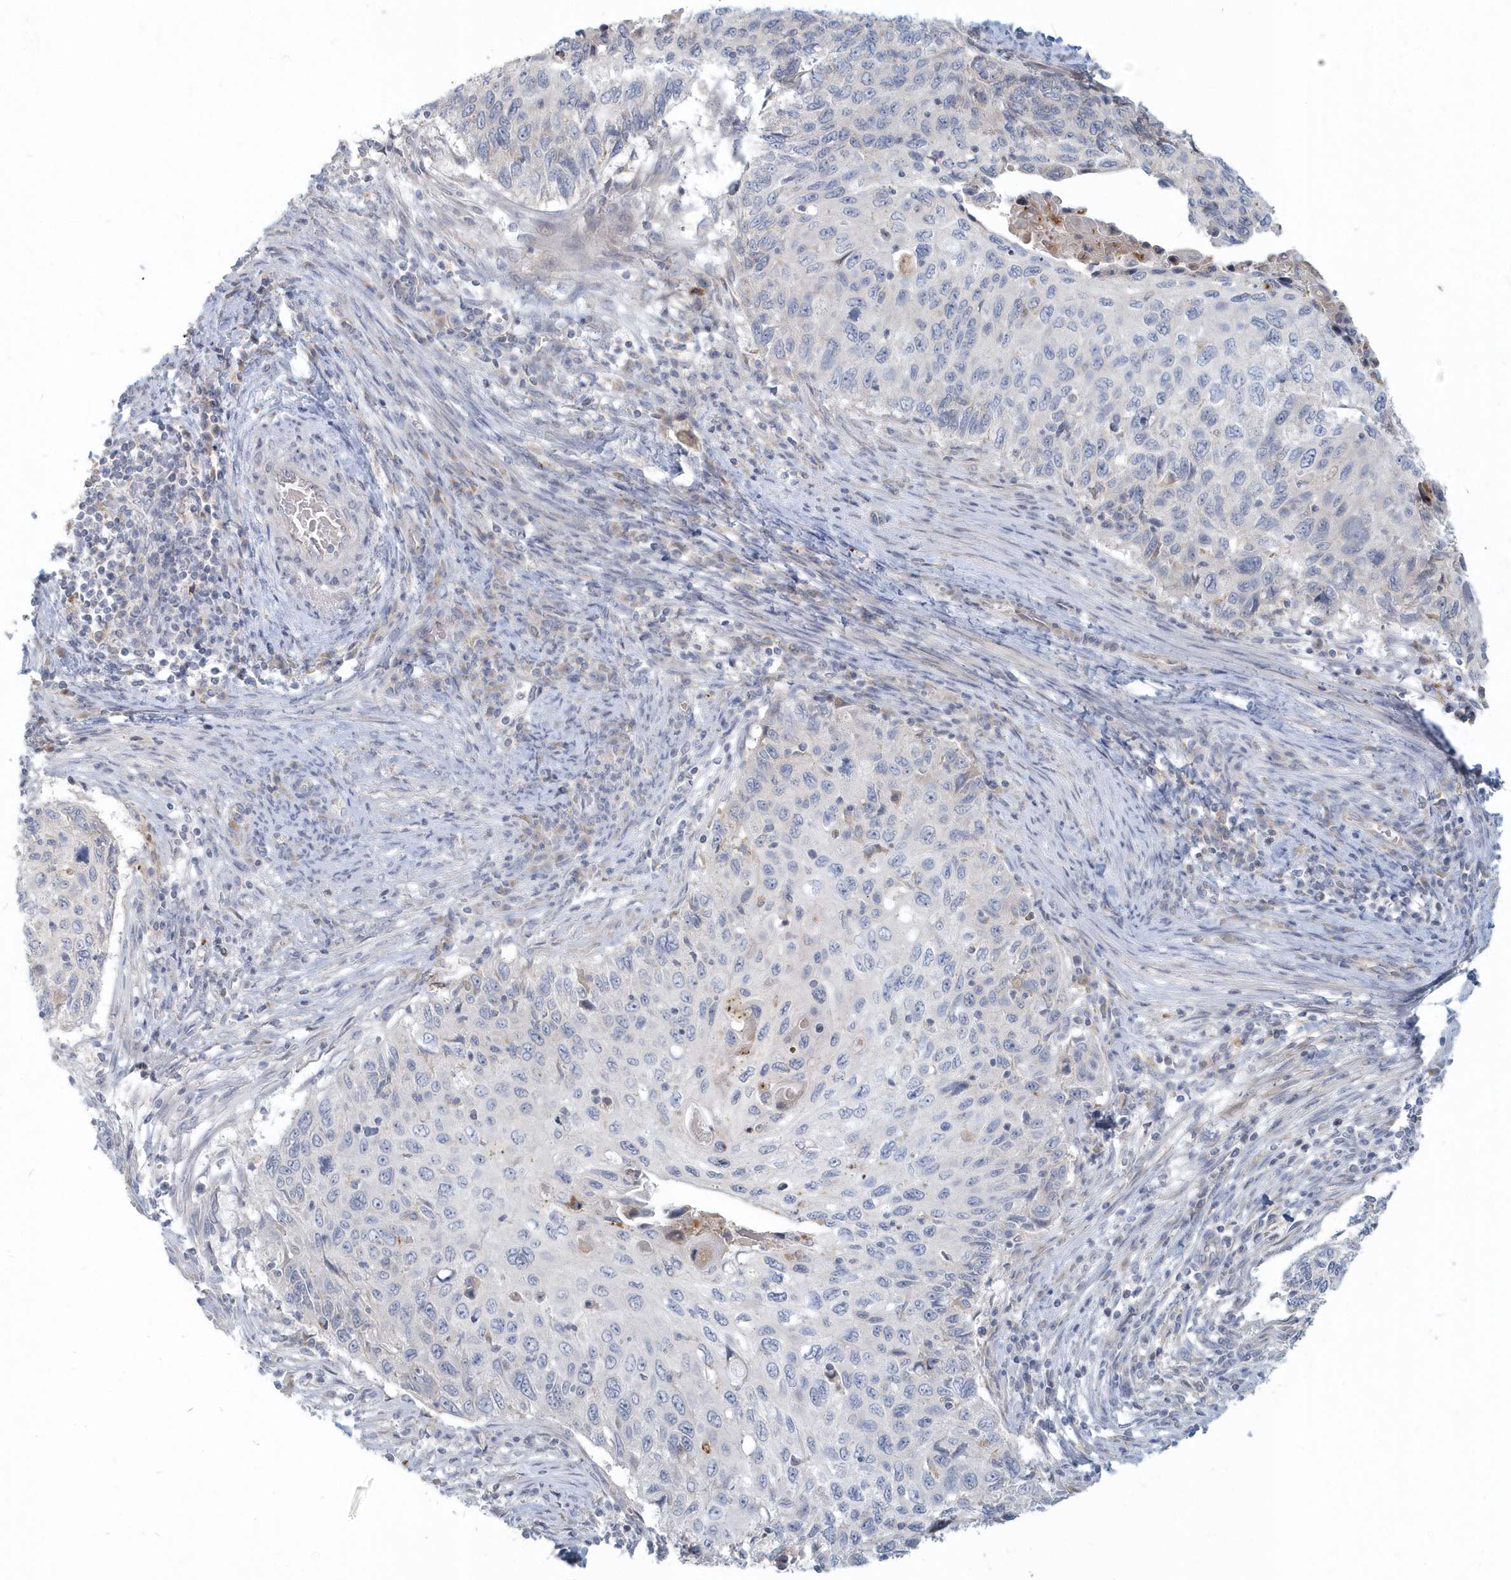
{"staining": {"intensity": "negative", "quantity": "none", "location": "none"}, "tissue": "cervical cancer", "cell_type": "Tumor cells", "image_type": "cancer", "snomed": [{"axis": "morphology", "description": "Squamous cell carcinoma, NOS"}, {"axis": "topography", "description": "Cervix"}], "caption": "Human cervical squamous cell carcinoma stained for a protein using immunohistochemistry (IHC) exhibits no expression in tumor cells.", "gene": "NAPB", "patient": {"sex": "female", "age": 70}}